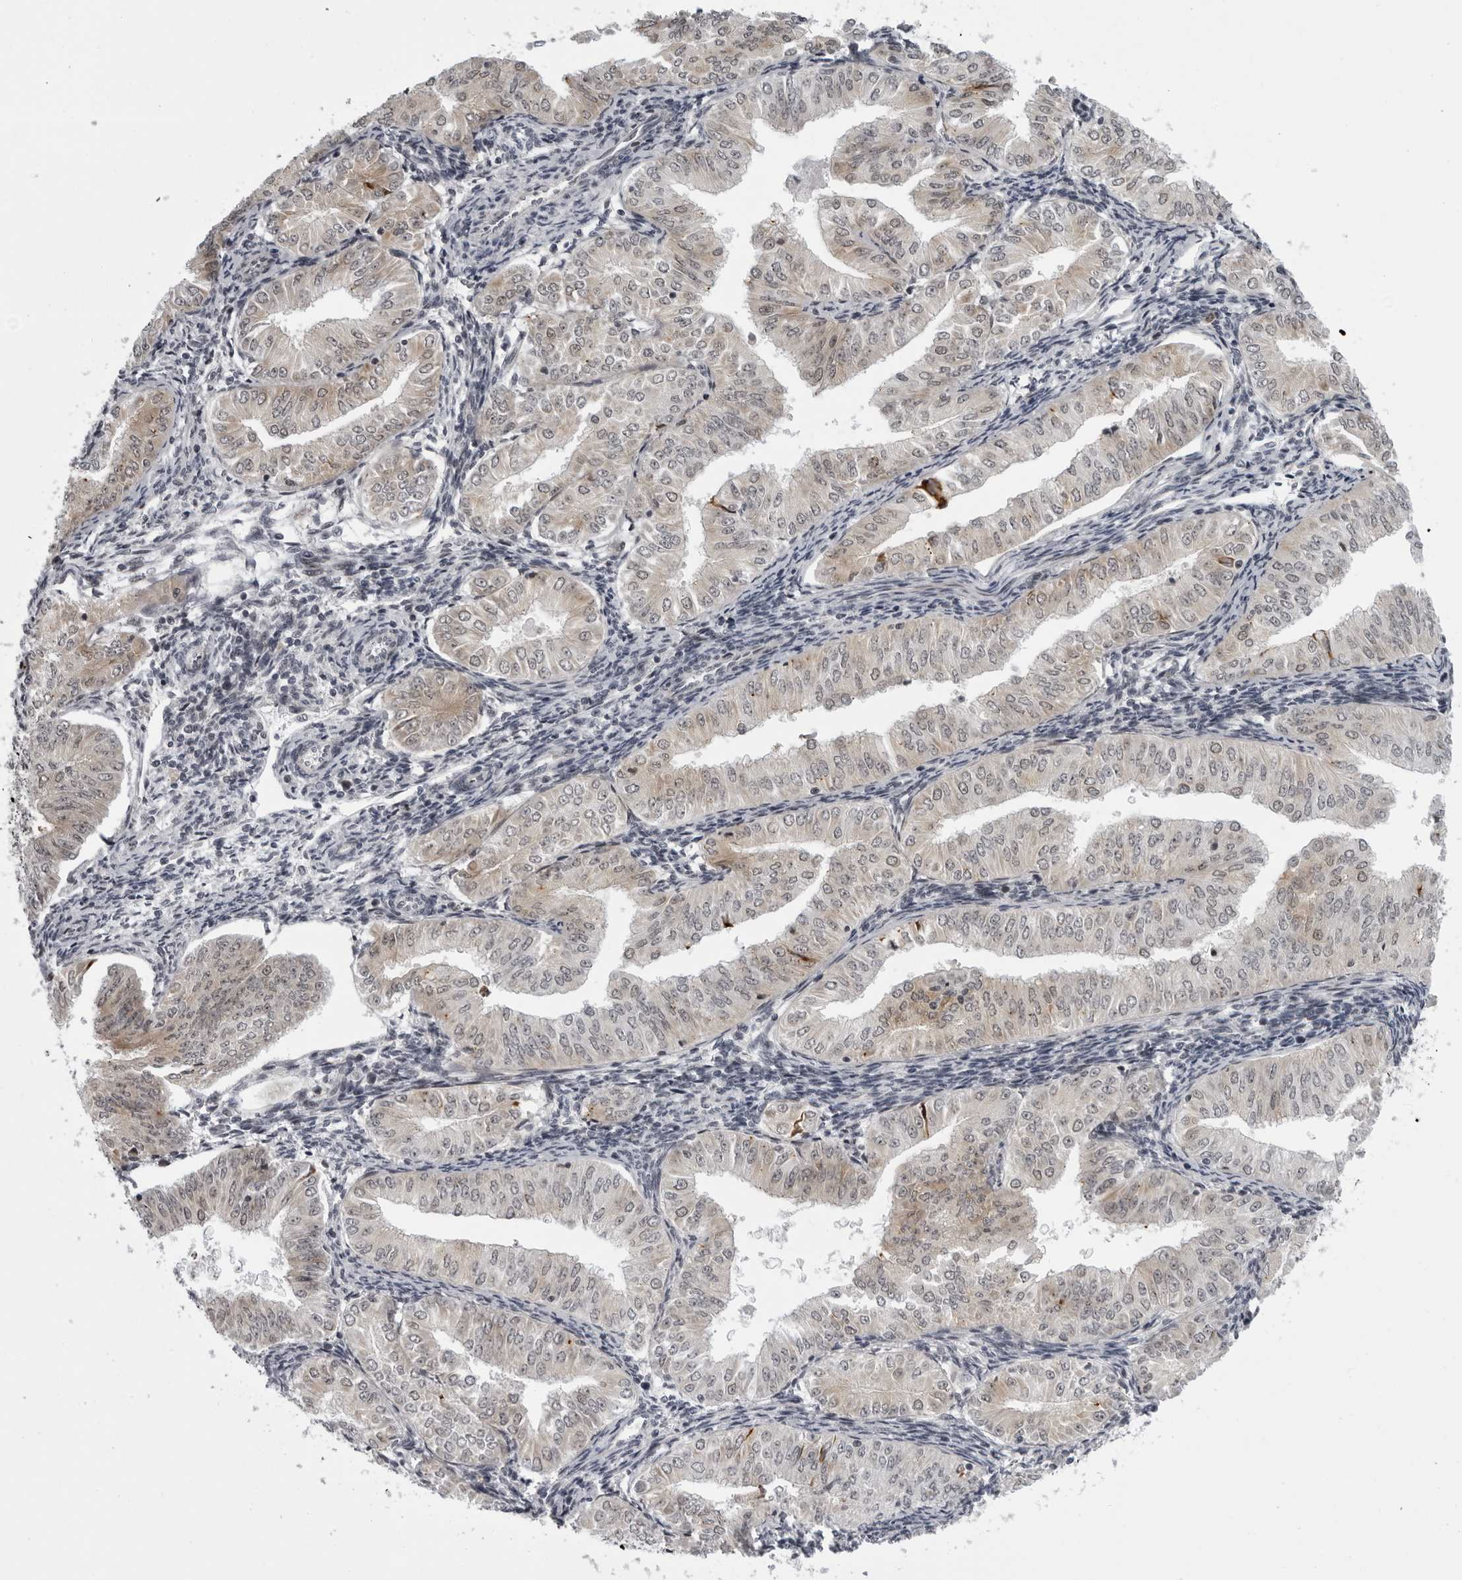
{"staining": {"intensity": "weak", "quantity": "<25%", "location": "cytoplasmic/membranous"}, "tissue": "endometrial cancer", "cell_type": "Tumor cells", "image_type": "cancer", "snomed": [{"axis": "morphology", "description": "Normal tissue, NOS"}, {"axis": "morphology", "description": "Adenocarcinoma, NOS"}, {"axis": "topography", "description": "Endometrium"}], "caption": "Tumor cells are negative for protein expression in human endometrial cancer (adenocarcinoma).", "gene": "GCSAML", "patient": {"sex": "female", "age": 53}}